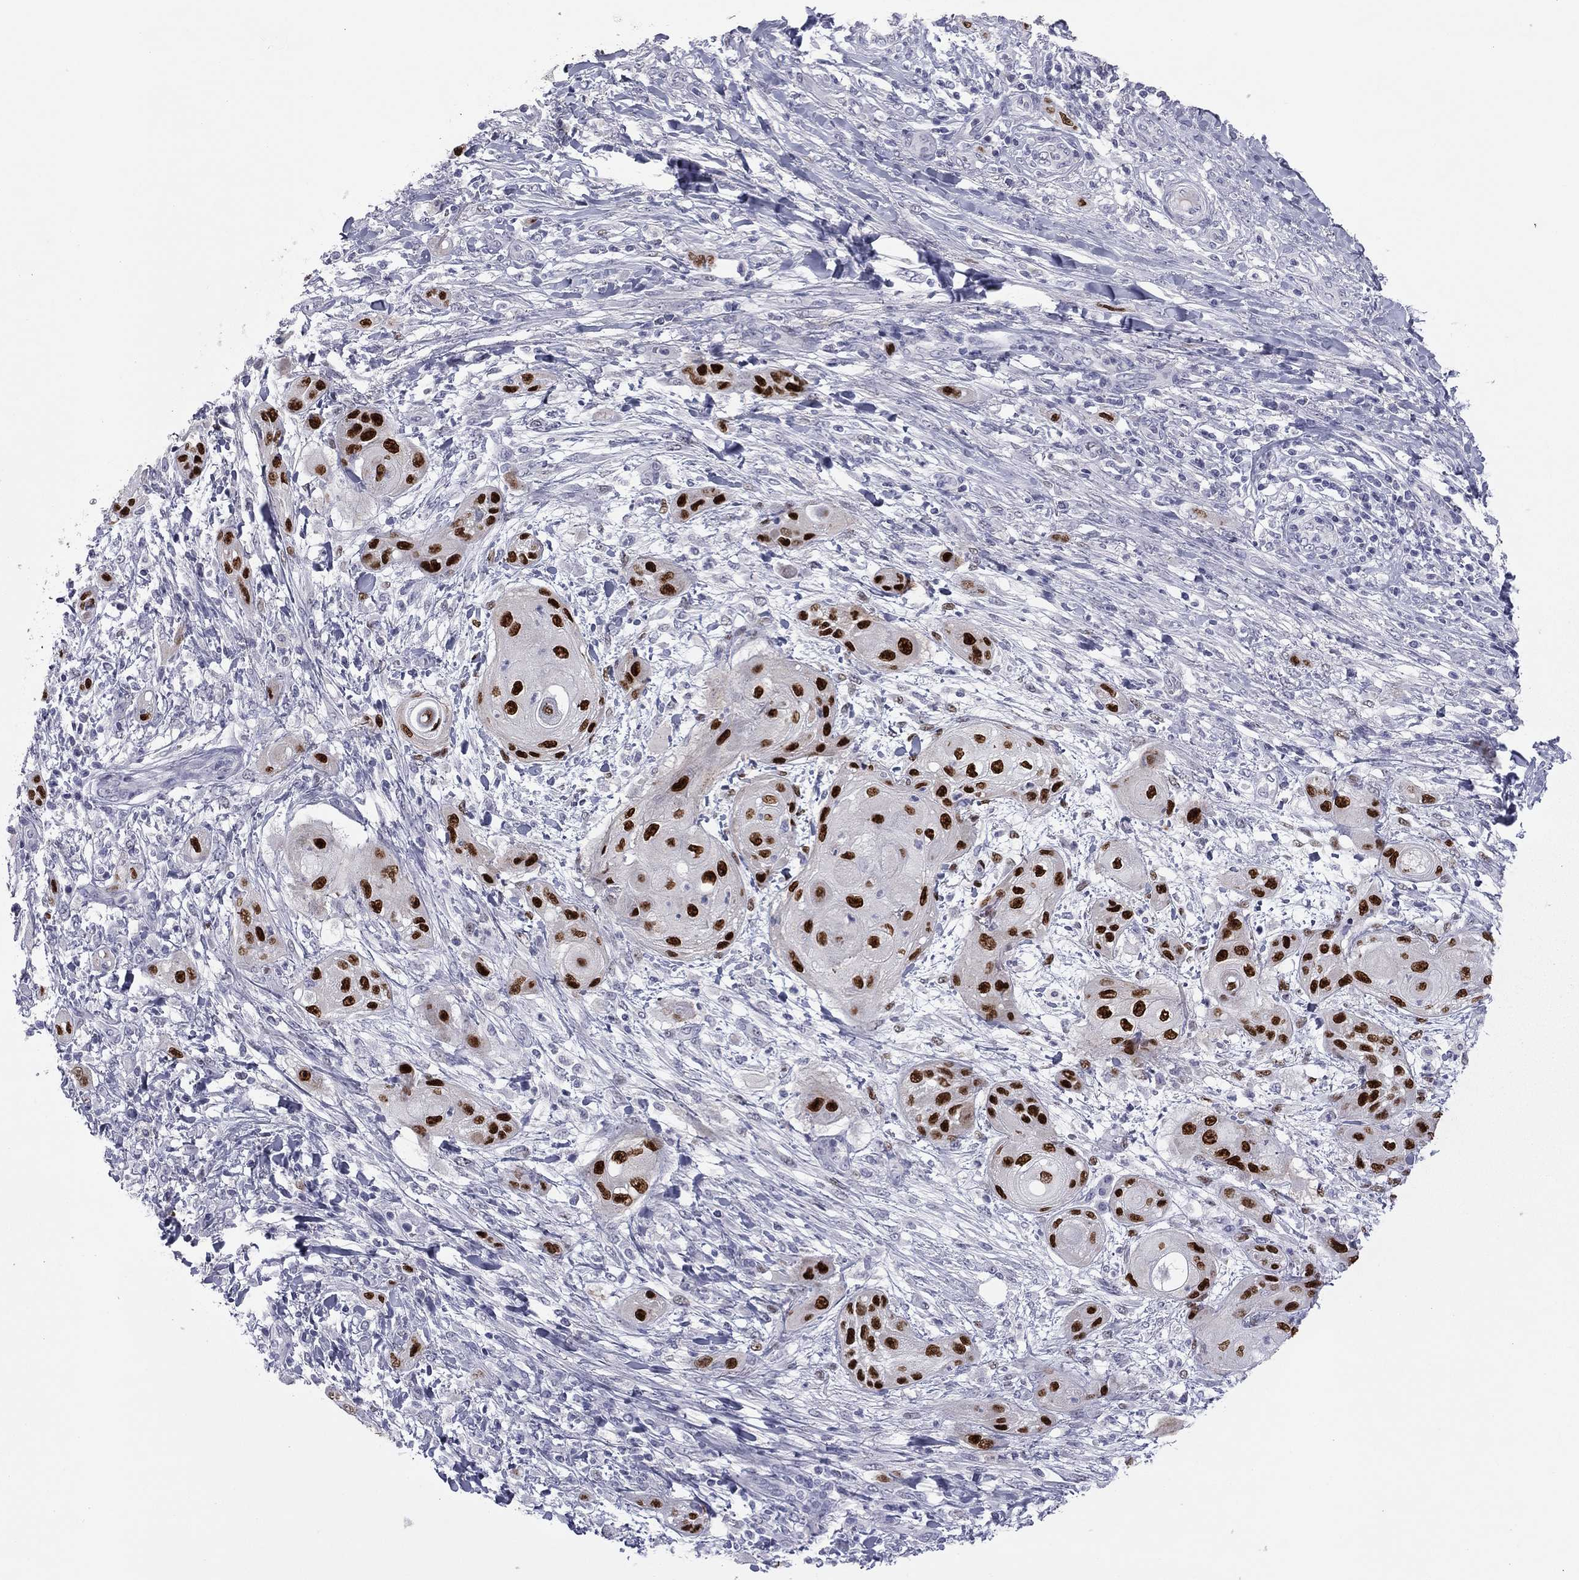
{"staining": {"intensity": "strong", "quantity": ">75%", "location": "nuclear"}, "tissue": "skin cancer", "cell_type": "Tumor cells", "image_type": "cancer", "snomed": [{"axis": "morphology", "description": "Squamous cell carcinoma, NOS"}, {"axis": "topography", "description": "Skin"}], "caption": "Strong nuclear expression is appreciated in about >75% of tumor cells in skin squamous cell carcinoma.", "gene": "TFAP2B", "patient": {"sex": "male", "age": 62}}